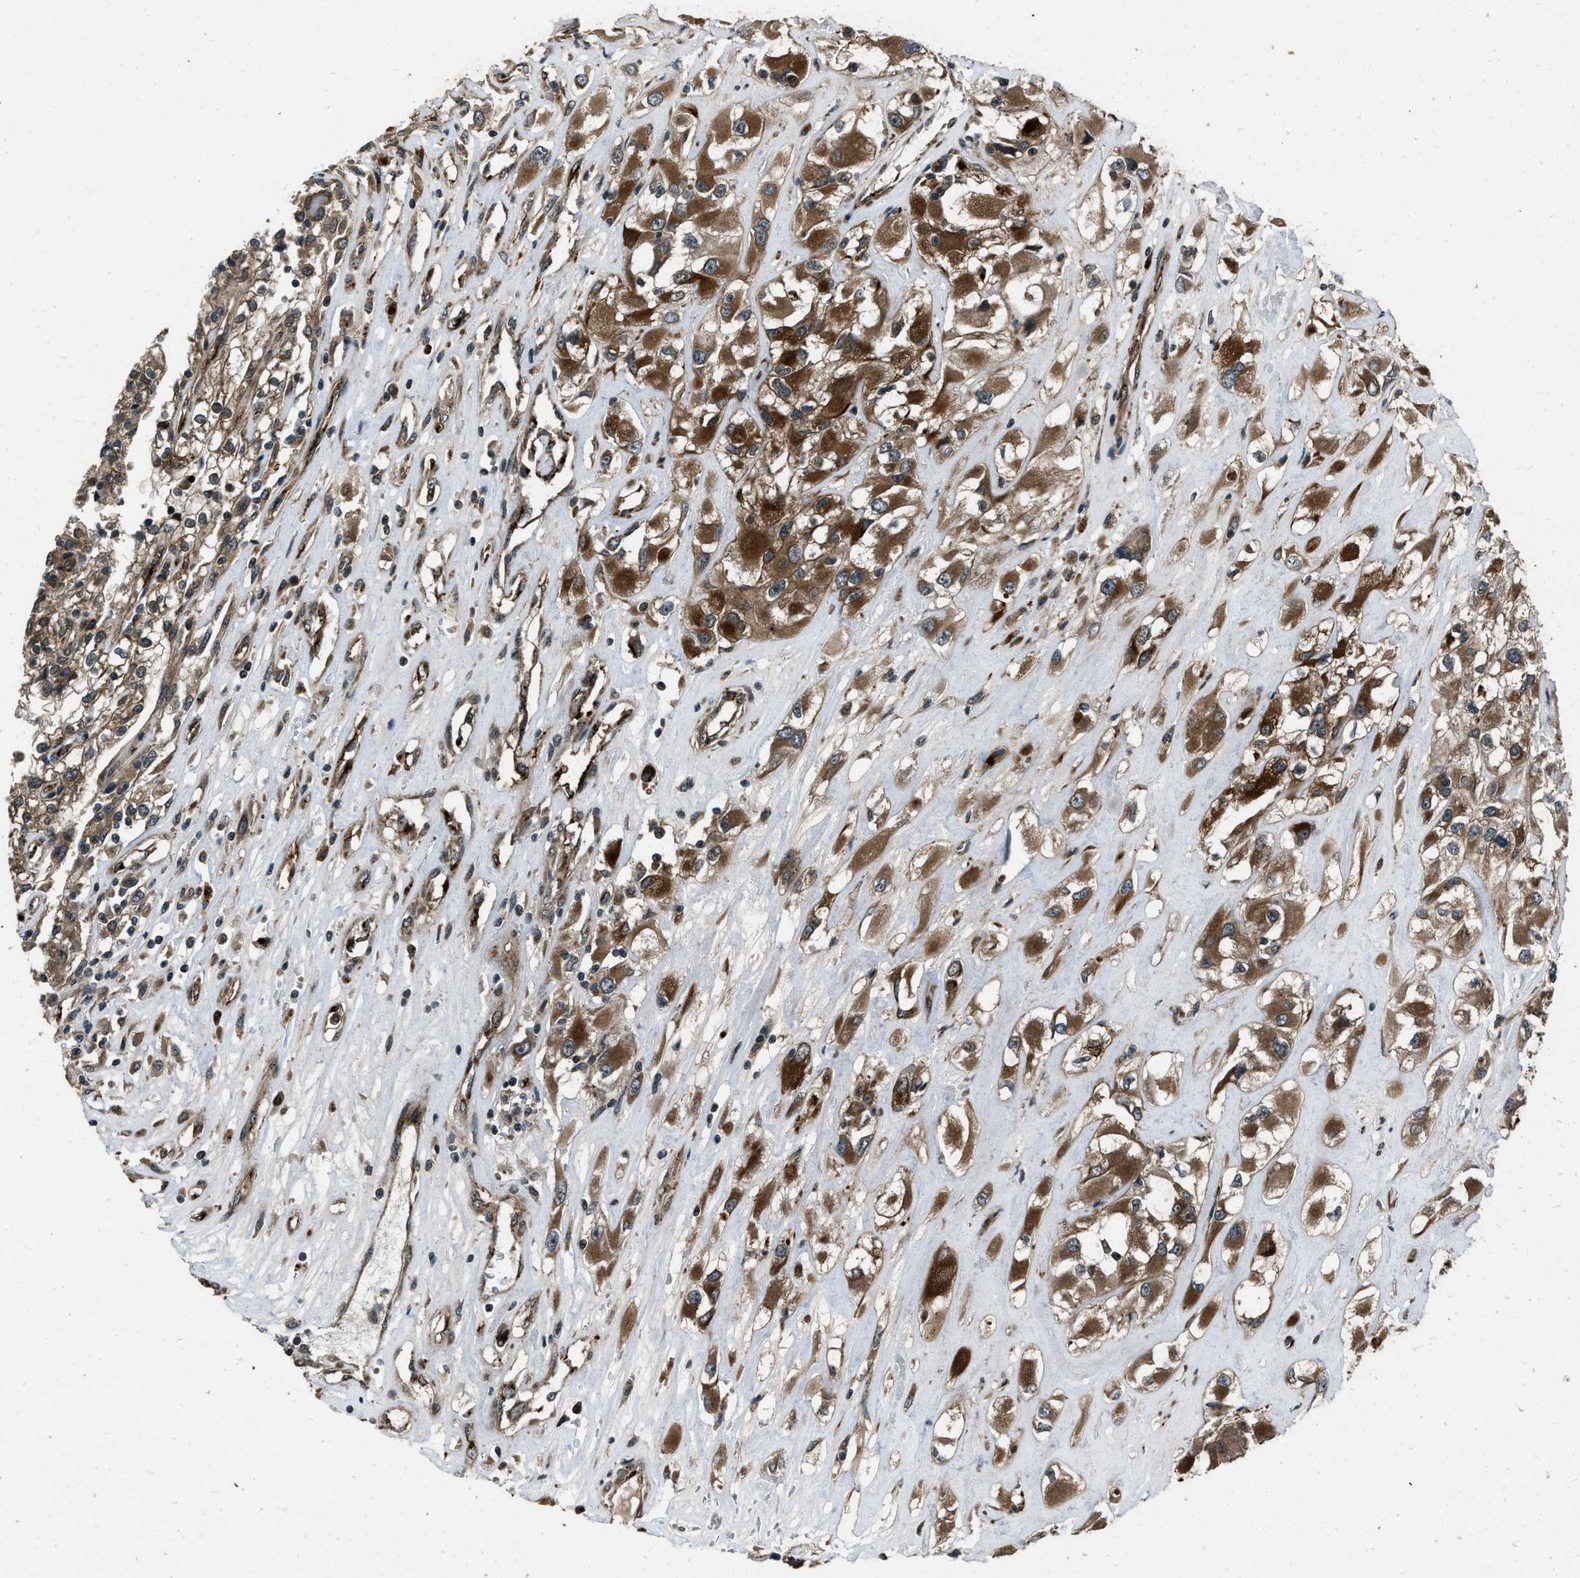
{"staining": {"intensity": "strong", "quantity": ">75%", "location": "cytoplasmic/membranous"}, "tissue": "renal cancer", "cell_type": "Tumor cells", "image_type": "cancer", "snomed": [{"axis": "morphology", "description": "Adenocarcinoma, NOS"}, {"axis": "topography", "description": "Kidney"}], "caption": "Strong cytoplasmic/membranous protein expression is identified in about >75% of tumor cells in renal adenocarcinoma.", "gene": "IRAK4", "patient": {"sex": "female", "age": 52}}